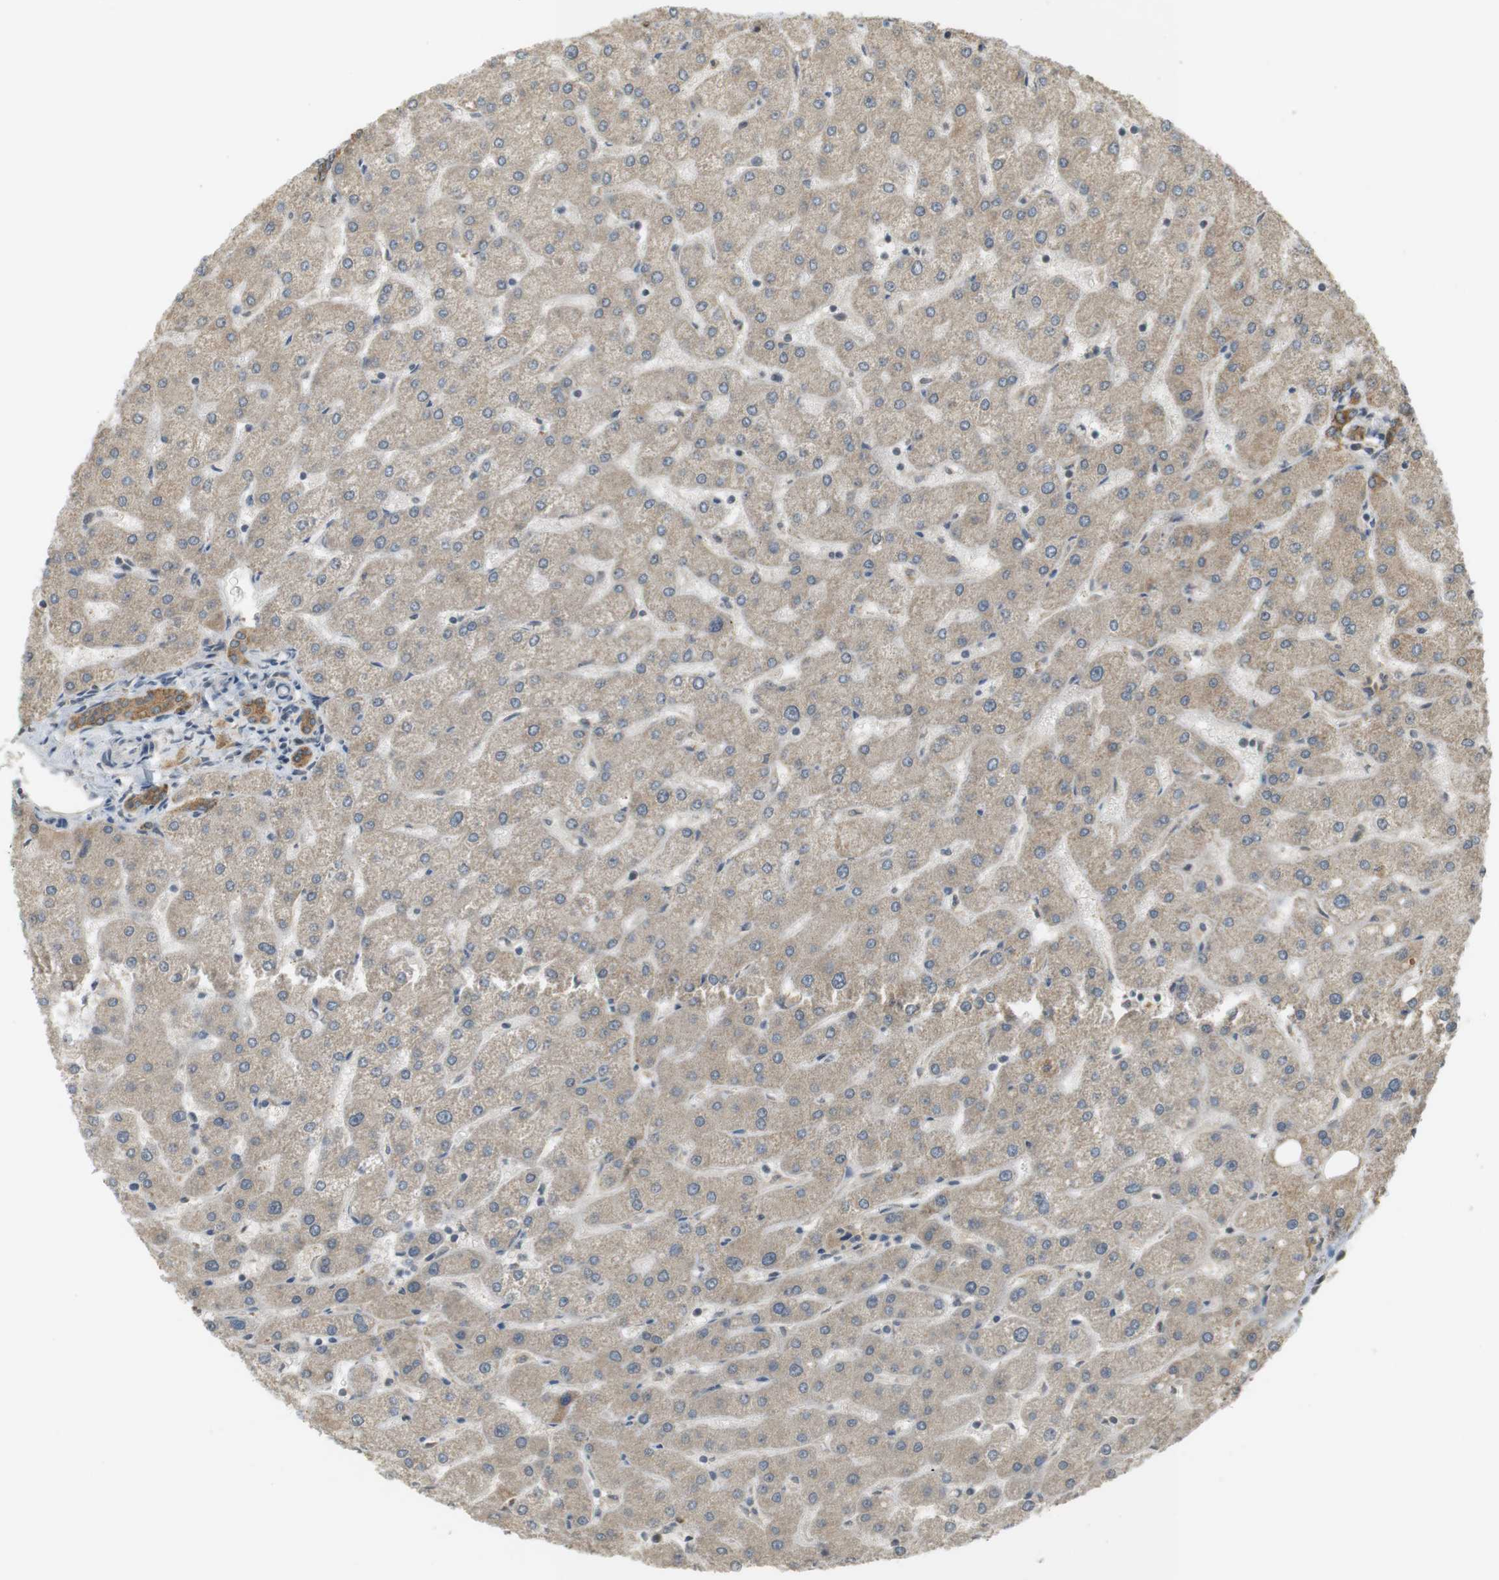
{"staining": {"intensity": "moderate", "quantity": ">75%", "location": "cytoplasmic/membranous"}, "tissue": "liver", "cell_type": "Cholangiocytes", "image_type": "normal", "snomed": [{"axis": "morphology", "description": "Normal tissue, NOS"}, {"axis": "topography", "description": "Liver"}], "caption": "Normal liver was stained to show a protein in brown. There is medium levels of moderate cytoplasmic/membranous expression in about >75% of cholangiocytes. The protein is shown in brown color, while the nuclei are stained blue.", "gene": "SRR", "patient": {"sex": "male", "age": 67}}